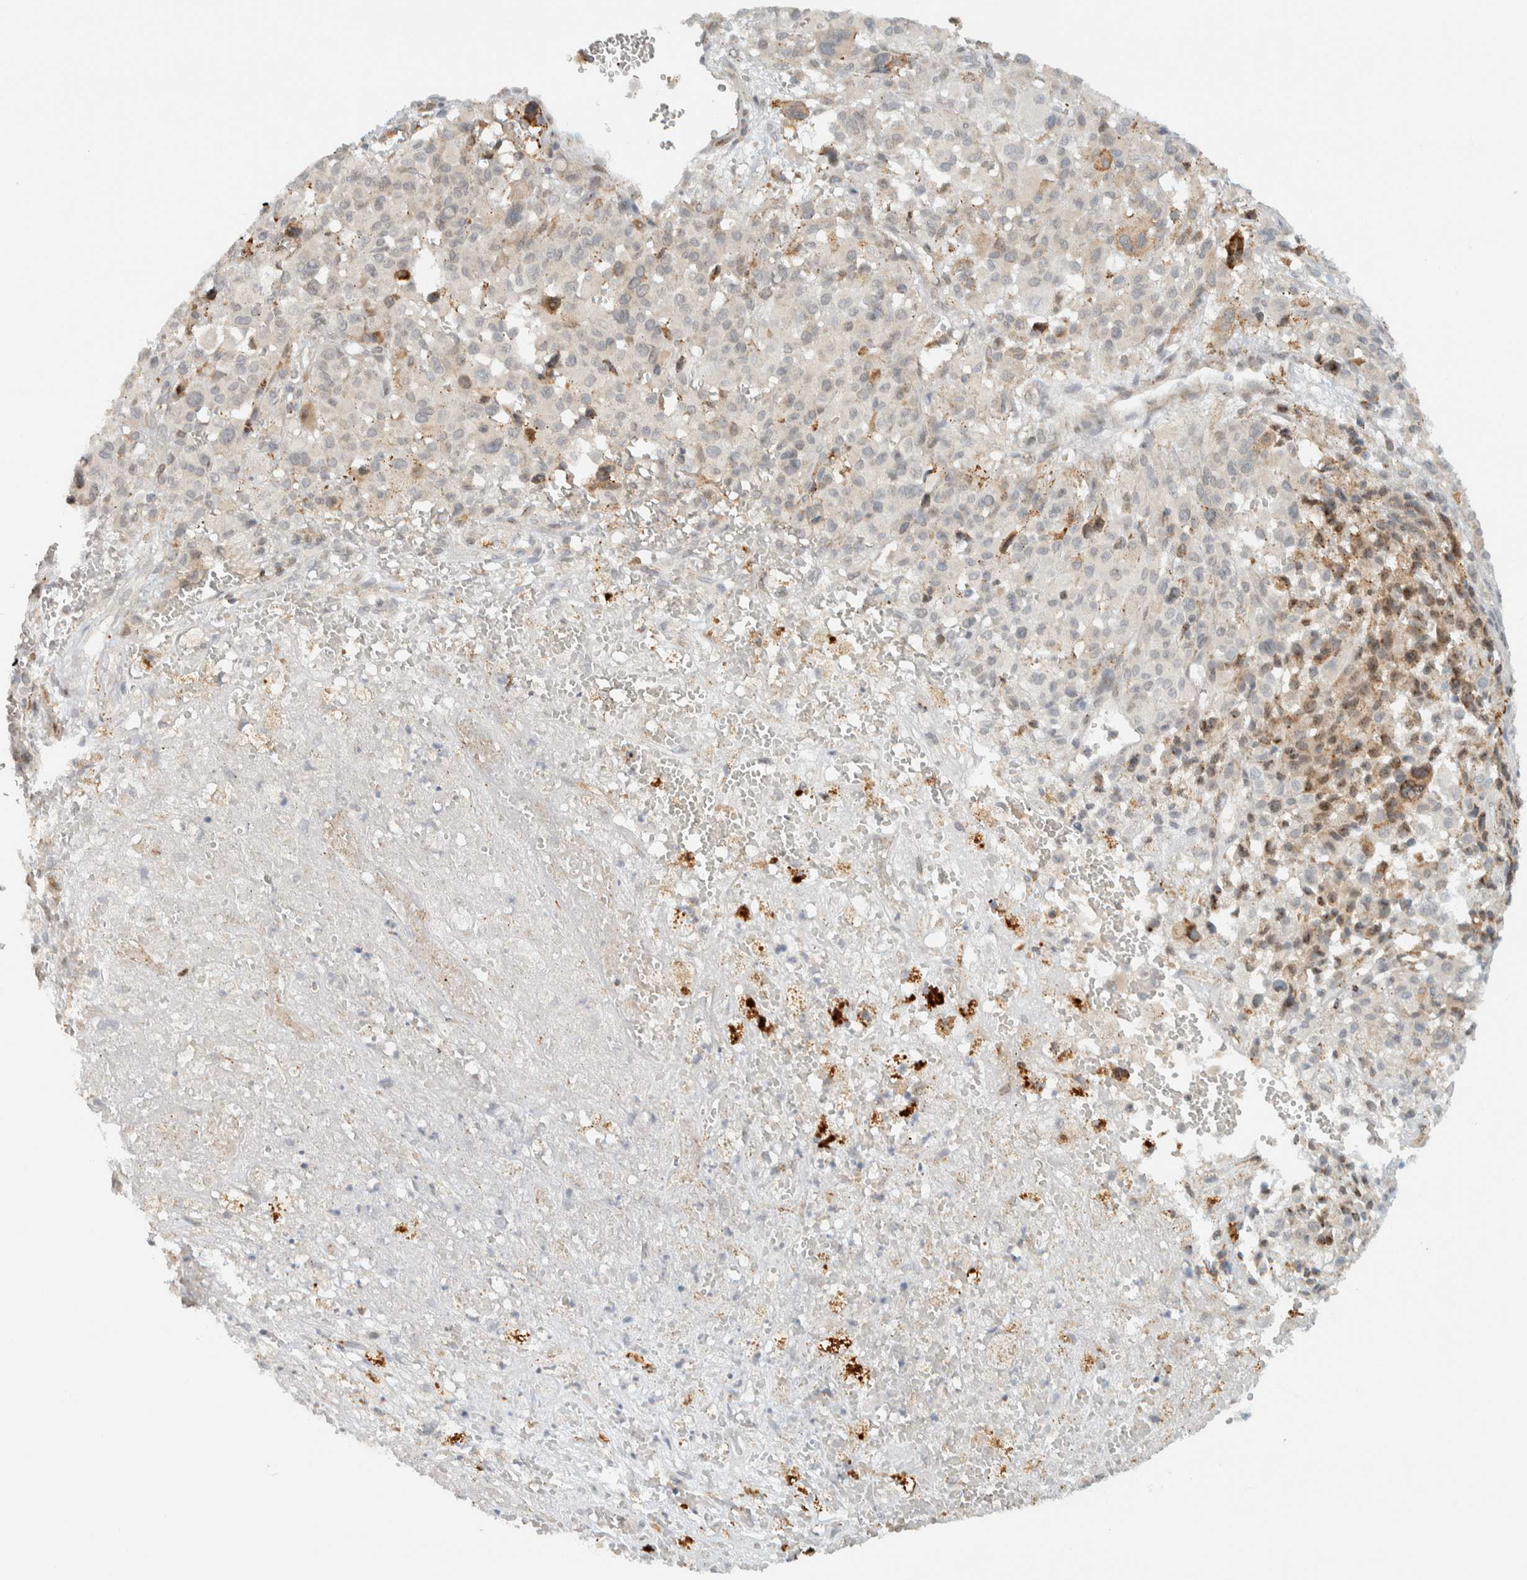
{"staining": {"intensity": "negative", "quantity": "none", "location": "none"}, "tissue": "melanoma", "cell_type": "Tumor cells", "image_type": "cancer", "snomed": [{"axis": "morphology", "description": "Malignant melanoma, Metastatic site"}, {"axis": "topography", "description": "Skin"}], "caption": "Immunohistochemistry histopathology image of neoplastic tissue: melanoma stained with DAB (3,3'-diaminobenzidine) exhibits no significant protein positivity in tumor cells. The staining was performed using DAB (3,3'-diaminobenzidine) to visualize the protein expression in brown, while the nuclei were stained in blue with hematoxylin (Magnification: 20x).", "gene": "ITPRID1", "patient": {"sex": "female", "age": 74}}